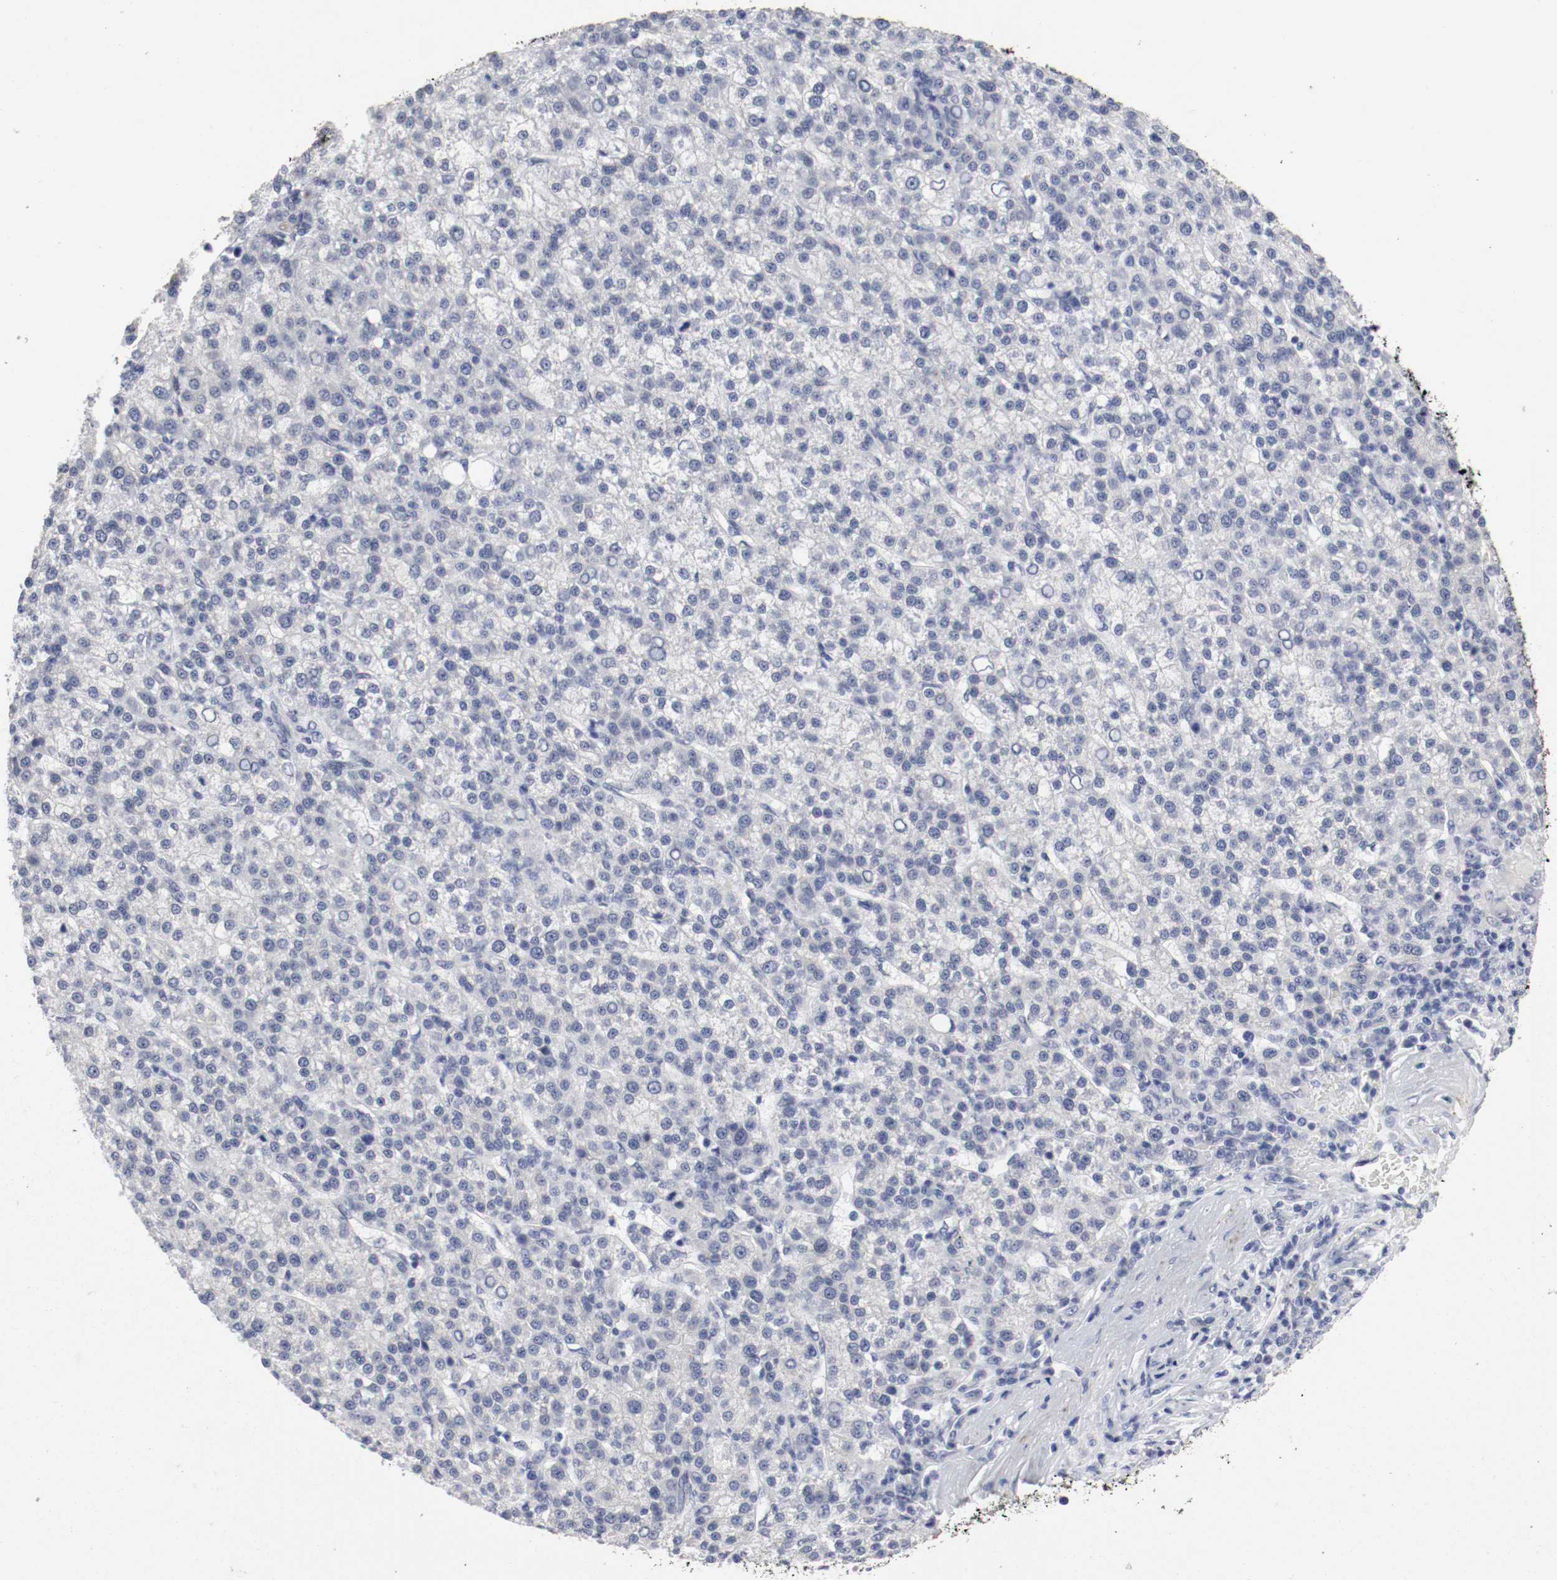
{"staining": {"intensity": "negative", "quantity": "none", "location": "none"}, "tissue": "liver cancer", "cell_type": "Tumor cells", "image_type": "cancer", "snomed": [{"axis": "morphology", "description": "Carcinoma, Hepatocellular, NOS"}, {"axis": "topography", "description": "Liver"}], "caption": "Image shows no protein positivity in tumor cells of hepatocellular carcinoma (liver) tissue.", "gene": "KIT", "patient": {"sex": "female", "age": 58}}